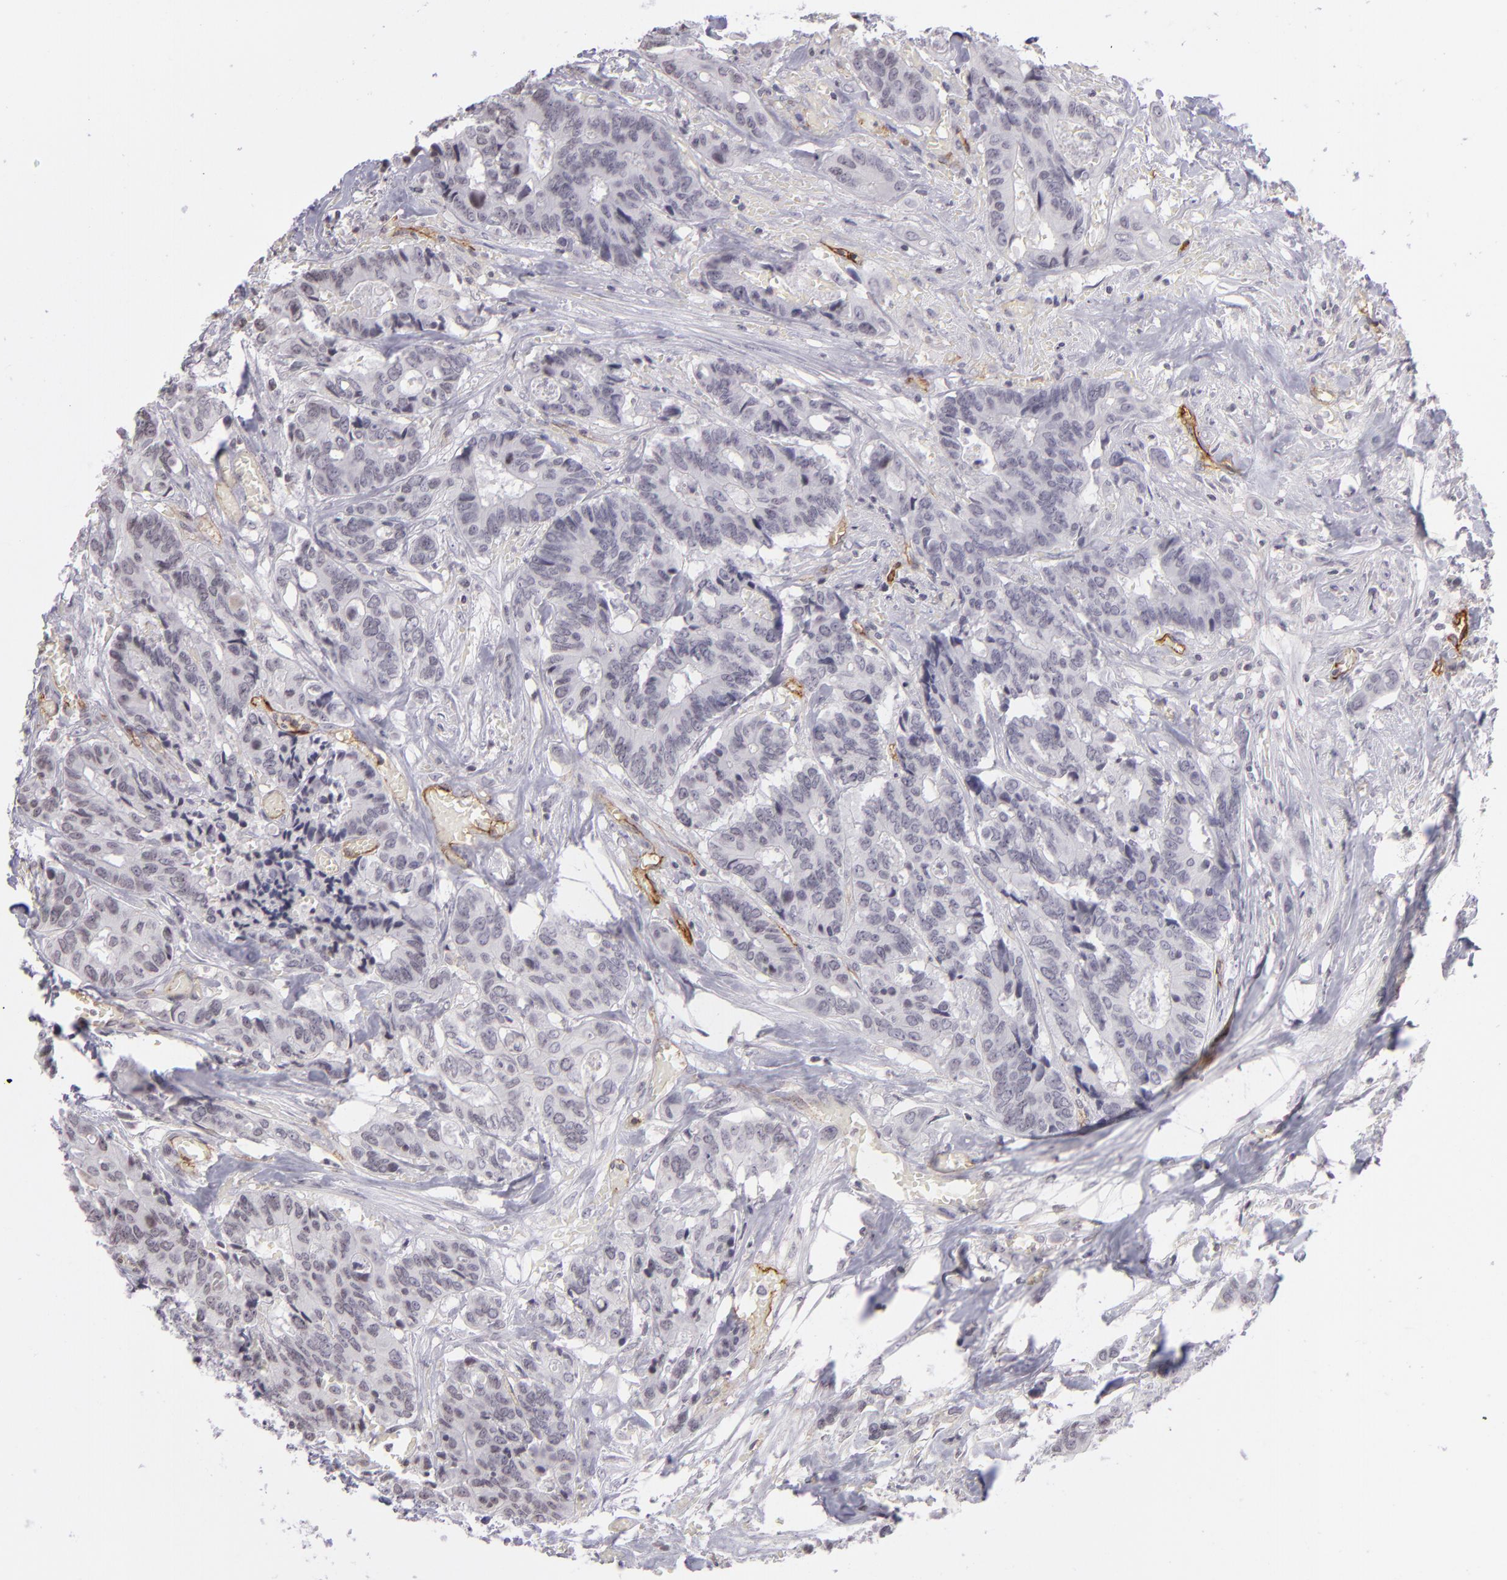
{"staining": {"intensity": "negative", "quantity": "none", "location": "none"}, "tissue": "colorectal cancer", "cell_type": "Tumor cells", "image_type": "cancer", "snomed": [{"axis": "morphology", "description": "Adenocarcinoma, NOS"}, {"axis": "topography", "description": "Rectum"}], "caption": "High magnification brightfield microscopy of colorectal cancer (adenocarcinoma) stained with DAB (brown) and counterstained with hematoxylin (blue): tumor cells show no significant expression.", "gene": "THBD", "patient": {"sex": "male", "age": 55}}